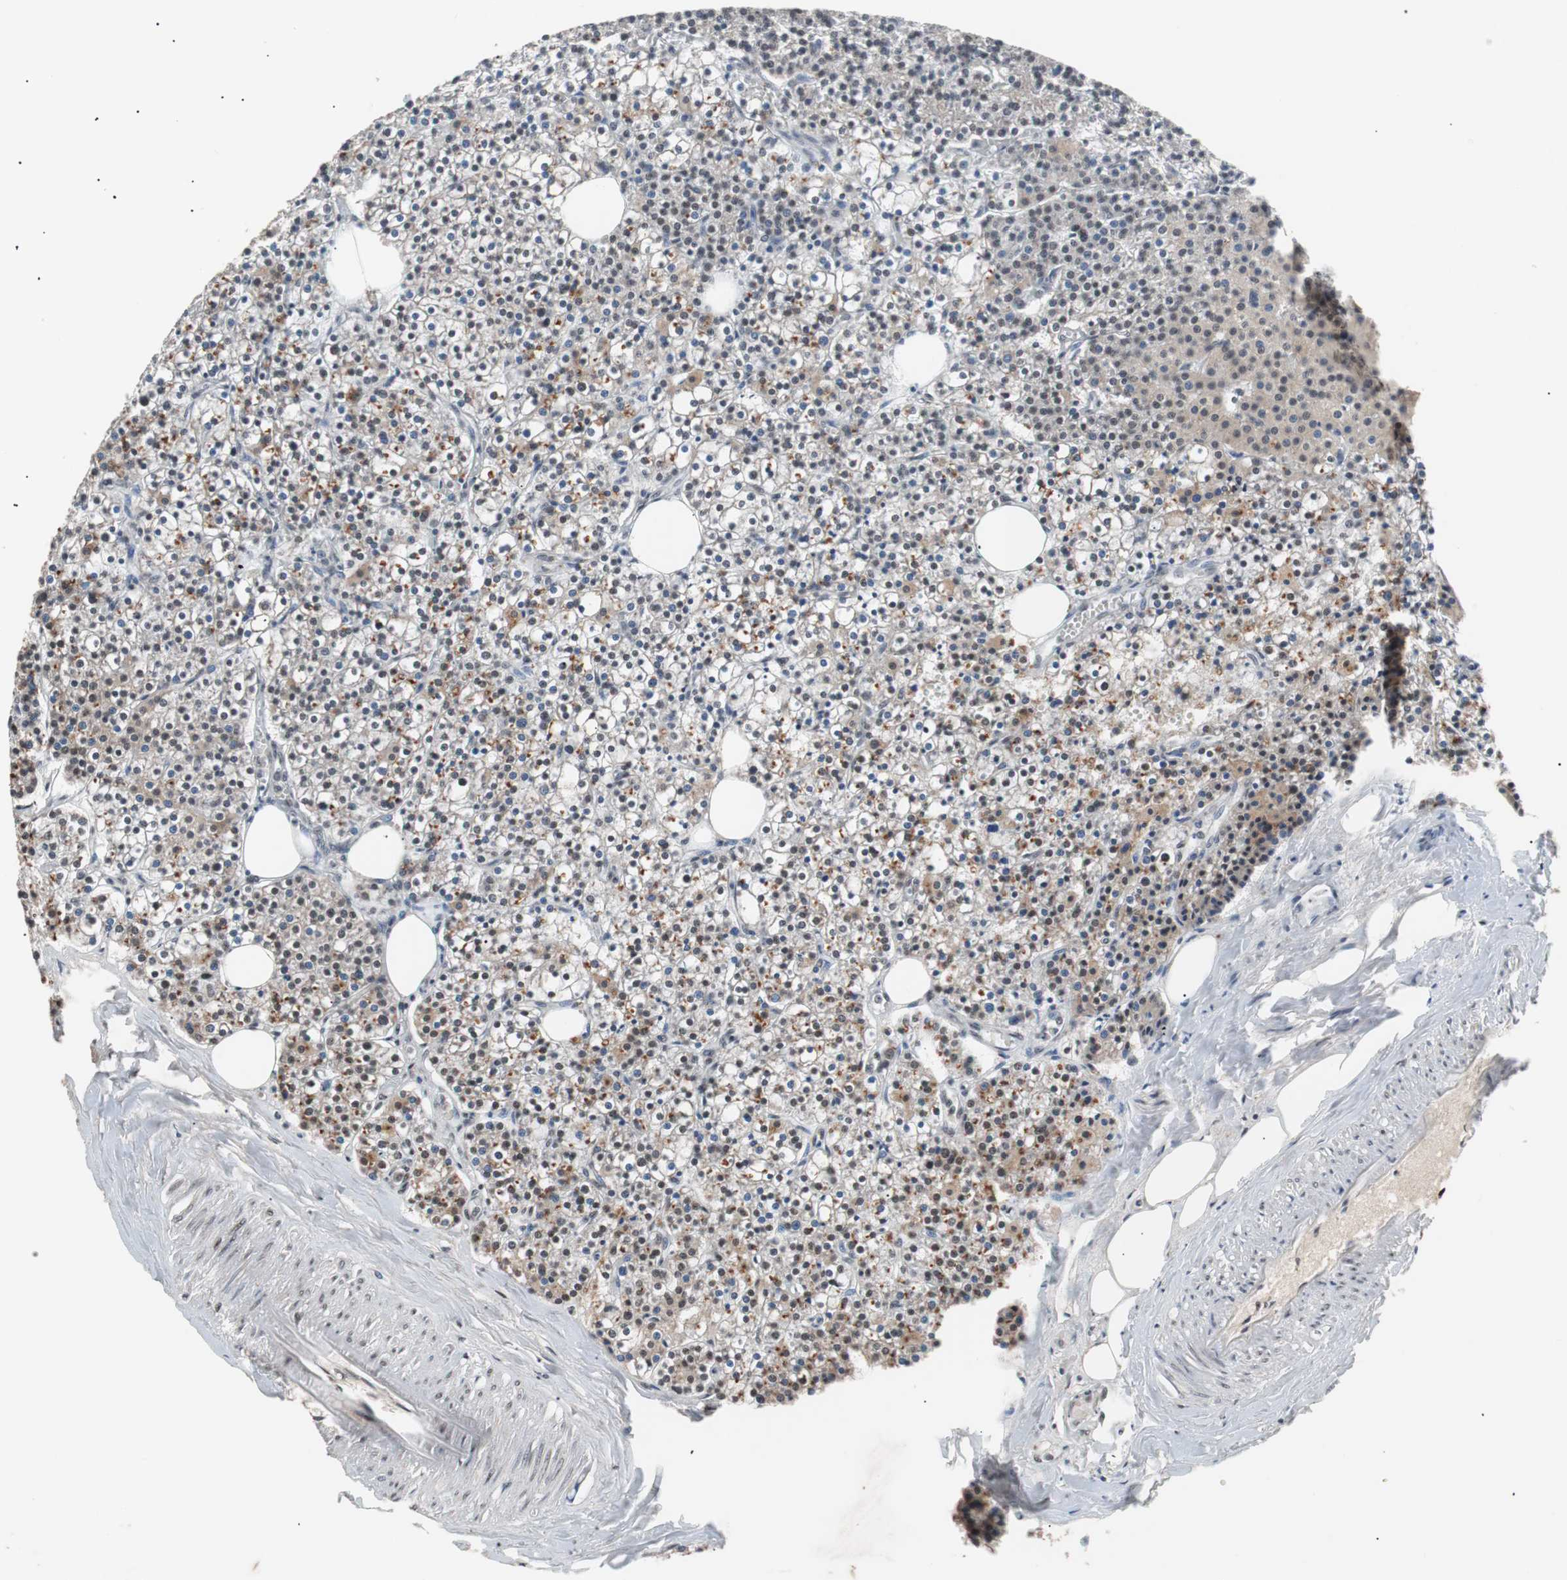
{"staining": {"intensity": "strong", "quantity": "25%-75%", "location": "nuclear"}, "tissue": "parathyroid gland", "cell_type": "Glandular cells", "image_type": "normal", "snomed": [{"axis": "morphology", "description": "Normal tissue, NOS"}, {"axis": "topography", "description": "Parathyroid gland"}], "caption": "Protein staining of unremarkable parathyroid gland demonstrates strong nuclear expression in approximately 25%-75% of glandular cells.", "gene": "CHAMP1", "patient": {"sex": "female", "age": 63}}